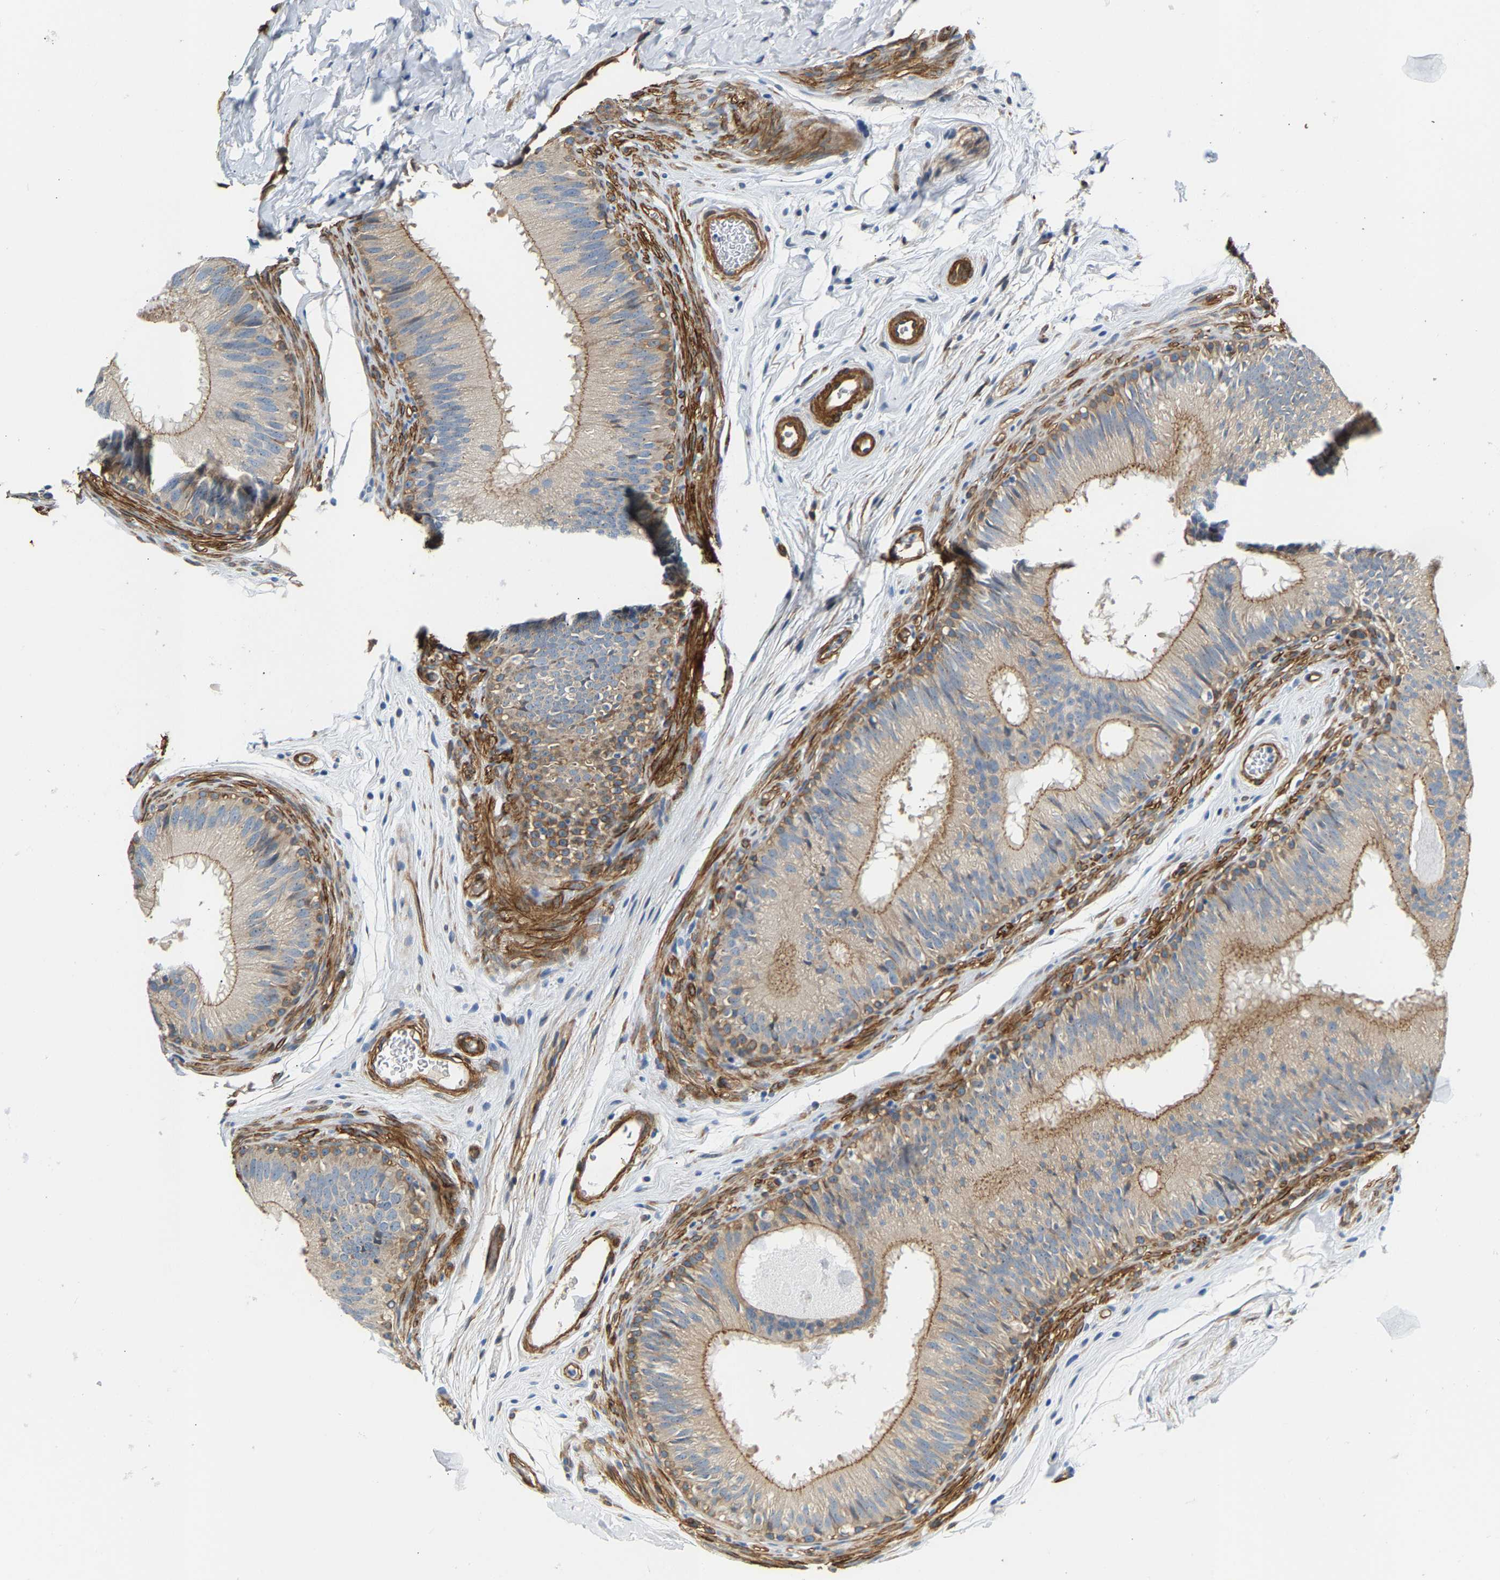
{"staining": {"intensity": "moderate", "quantity": "<25%", "location": "cytoplasmic/membranous"}, "tissue": "epididymis", "cell_type": "Glandular cells", "image_type": "normal", "snomed": [{"axis": "morphology", "description": "Normal tissue, NOS"}, {"axis": "topography", "description": "Epididymis"}], "caption": "DAB immunohistochemical staining of normal epididymis shows moderate cytoplasmic/membranous protein expression in about <25% of glandular cells. The protein is stained brown, and the nuclei are stained in blue (DAB (3,3'-diaminobenzidine) IHC with brightfield microscopy, high magnification).", "gene": "PAWR", "patient": {"sex": "male", "age": 36}}